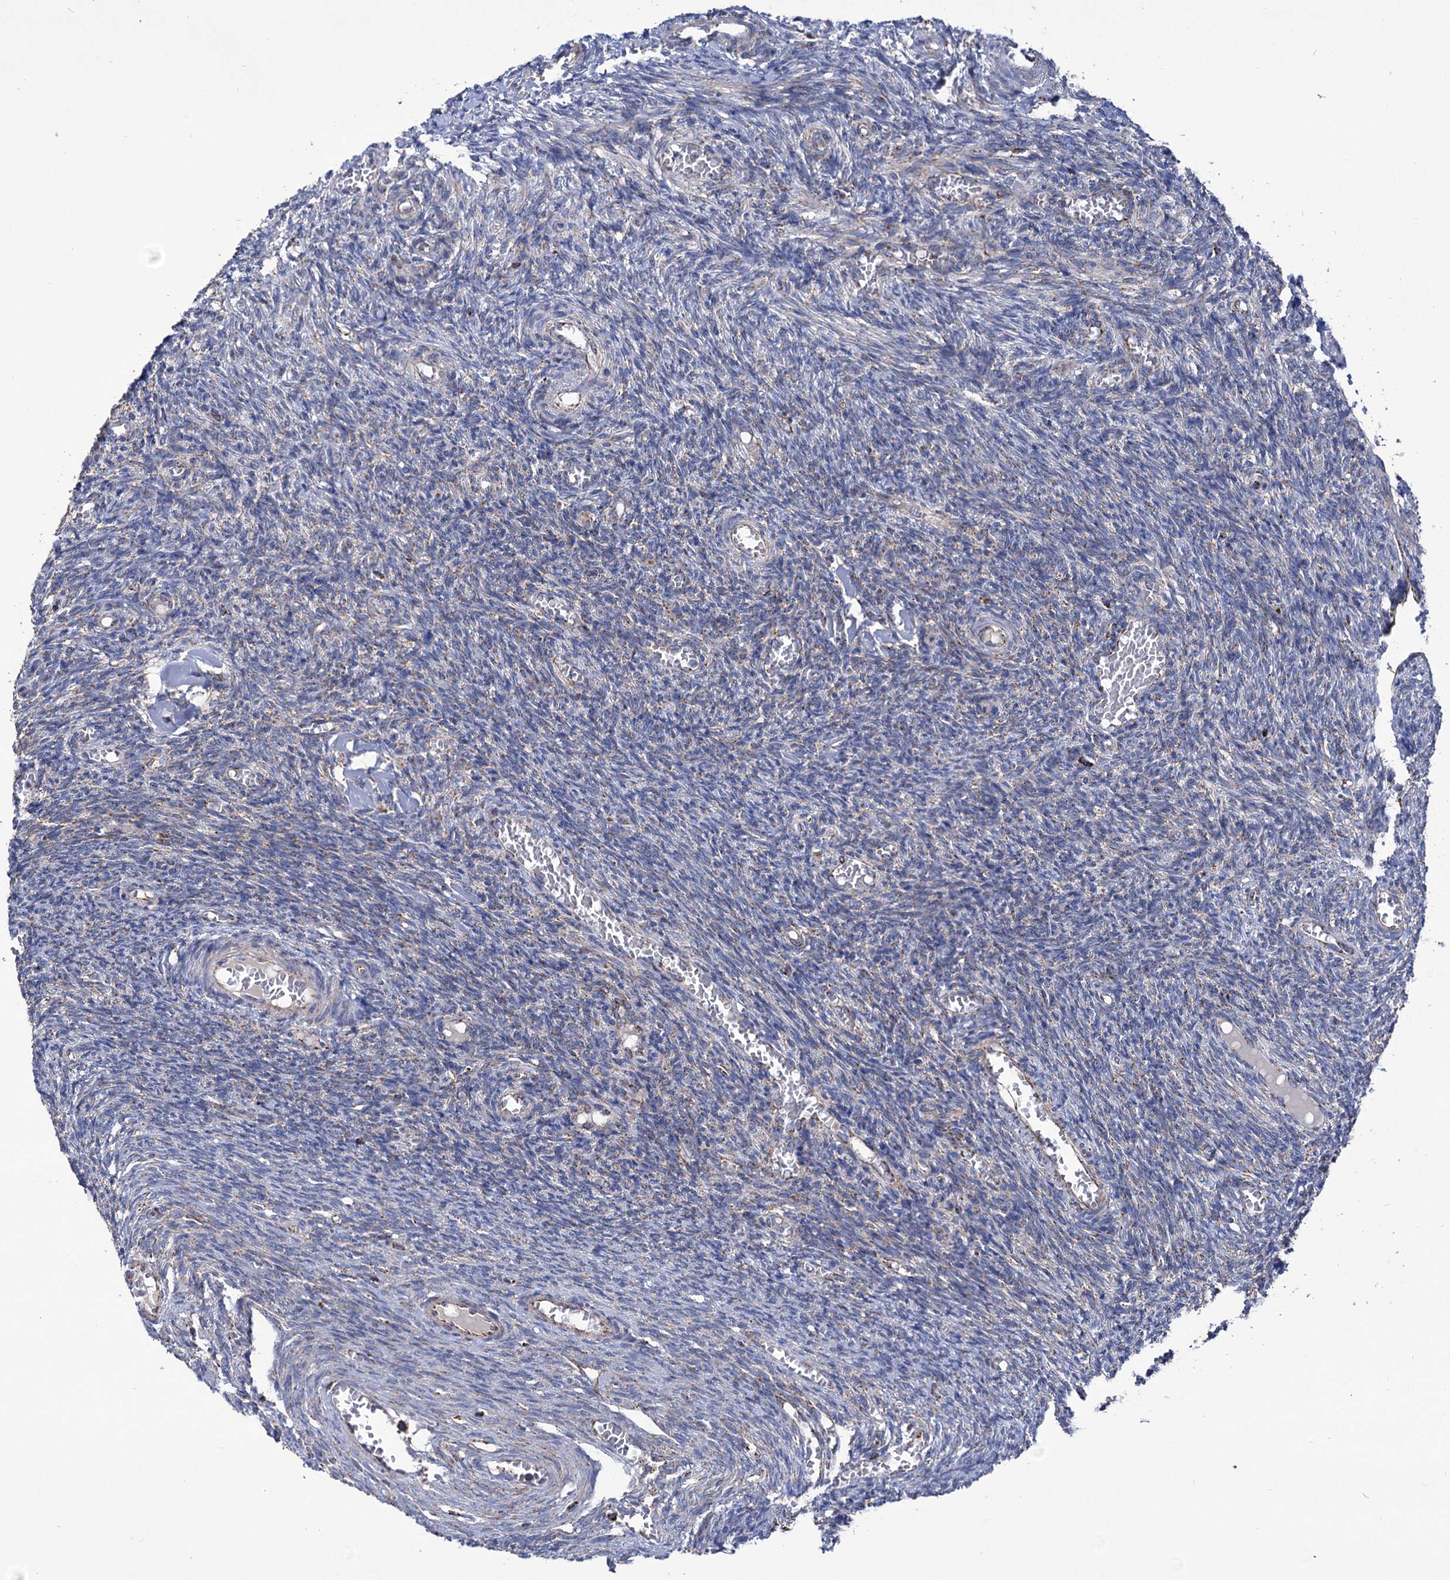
{"staining": {"intensity": "strong", "quantity": ">75%", "location": "cytoplasmic/membranous"}, "tissue": "ovary", "cell_type": "Follicle cells", "image_type": "normal", "snomed": [{"axis": "morphology", "description": "Normal tissue, NOS"}, {"axis": "topography", "description": "Ovary"}], "caption": "Ovary stained for a protein shows strong cytoplasmic/membranous positivity in follicle cells. Using DAB (3,3'-diaminobenzidine) (brown) and hematoxylin (blue) stains, captured at high magnification using brightfield microscopy.", "gene": "ABHD10", "patient": {"sex": "female", "age": 27}}